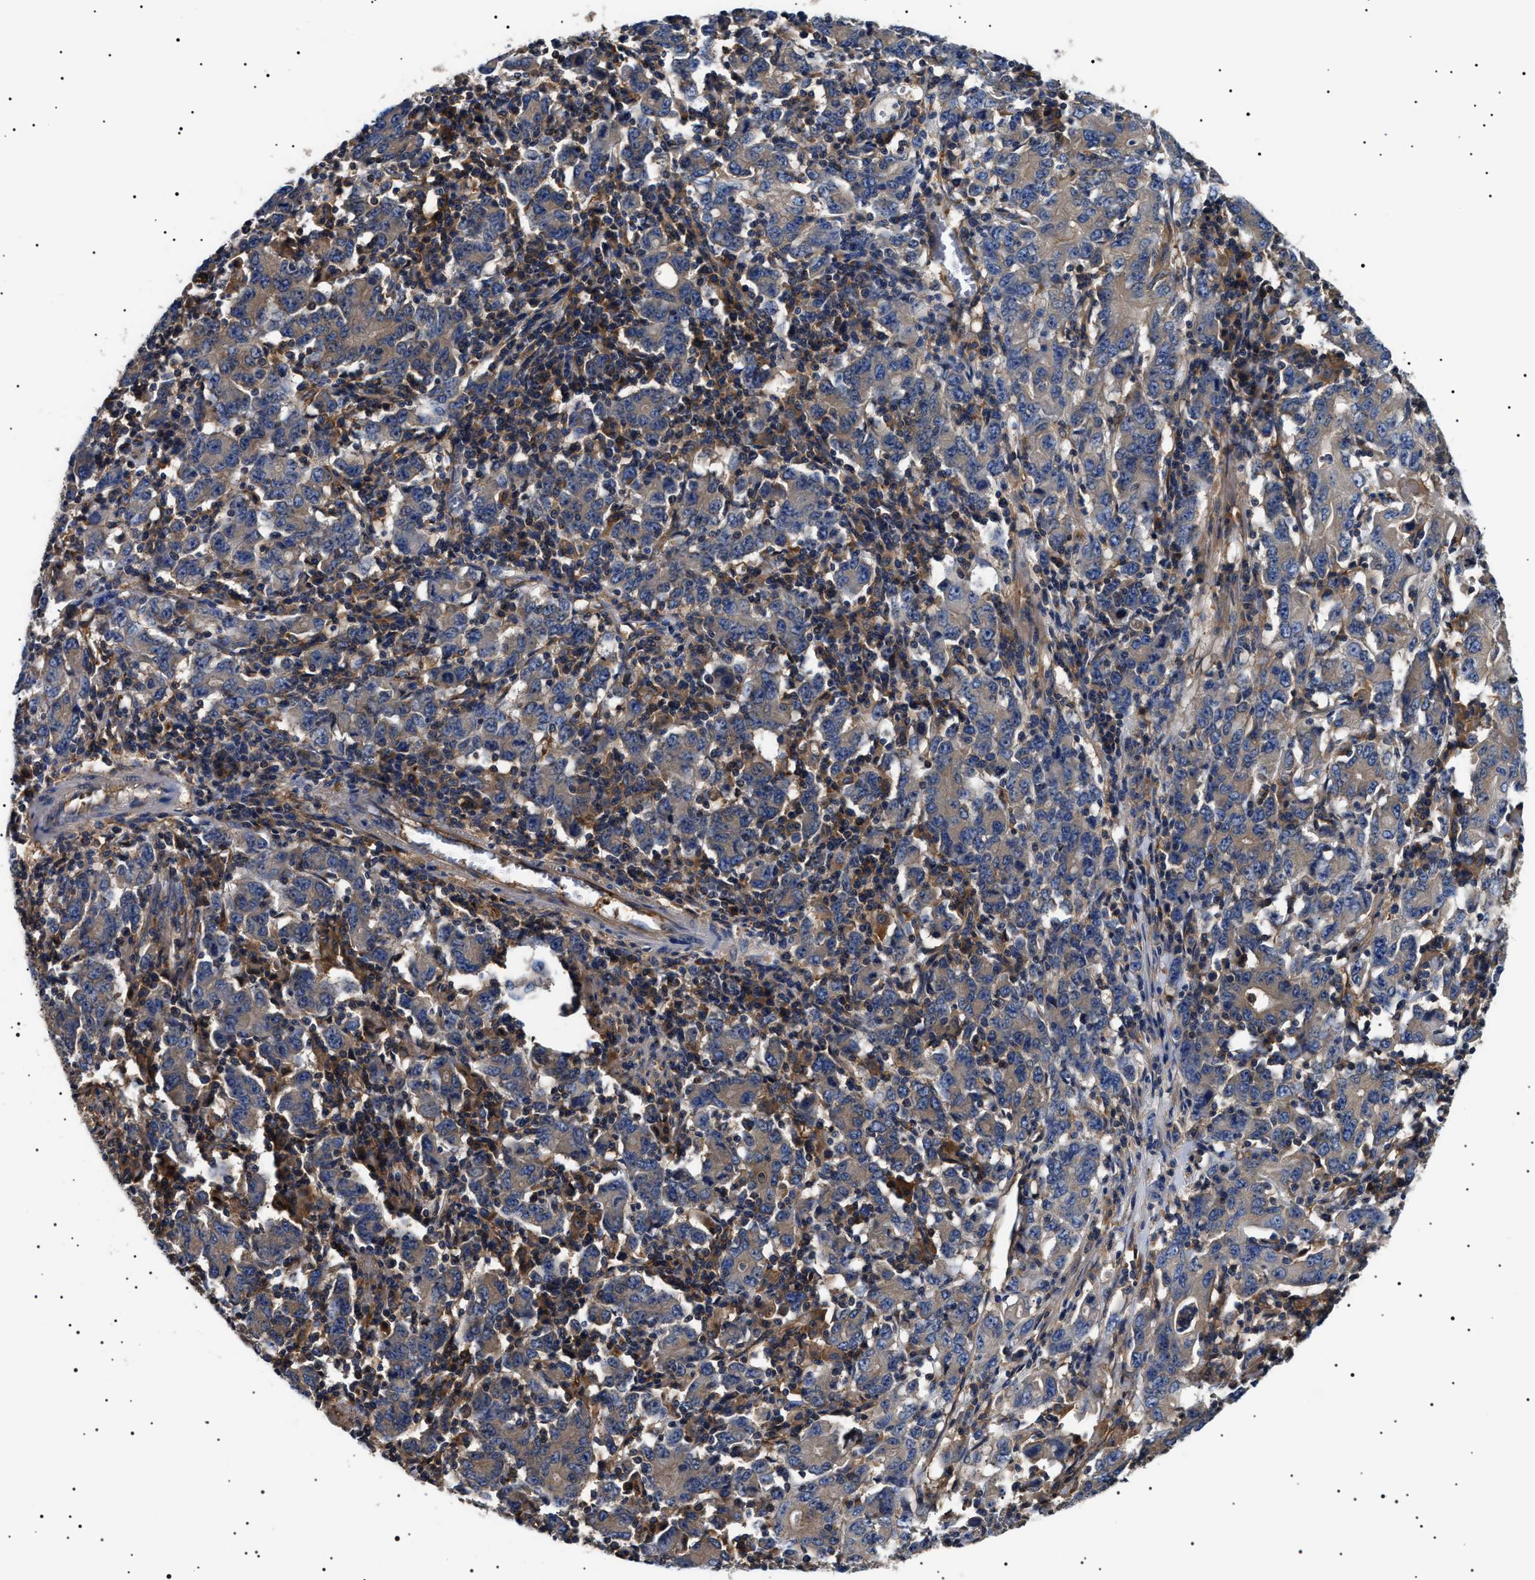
{"staining": {"intensity": "moderate", "quantity": "25%-75%", "location": "cytoplasmic/membranous"}, "tissue": "stomach cancer", "cell_type": "Tumor cells", "image_type": "cancer", "snomed": [{"axis": "morphology", "description": "Adenocarcinoma, NOS"}, {"axis": "topography", "description": "Stomach, upper"}], "caption": "Adenocarcinoma (stomach) tissue exhibits moderate cytoplasmic/membranous positivity in approximately 25%-75% of tumor cells", "gene": "TPP2", "patient": {"sex": "male", "age": 69}}